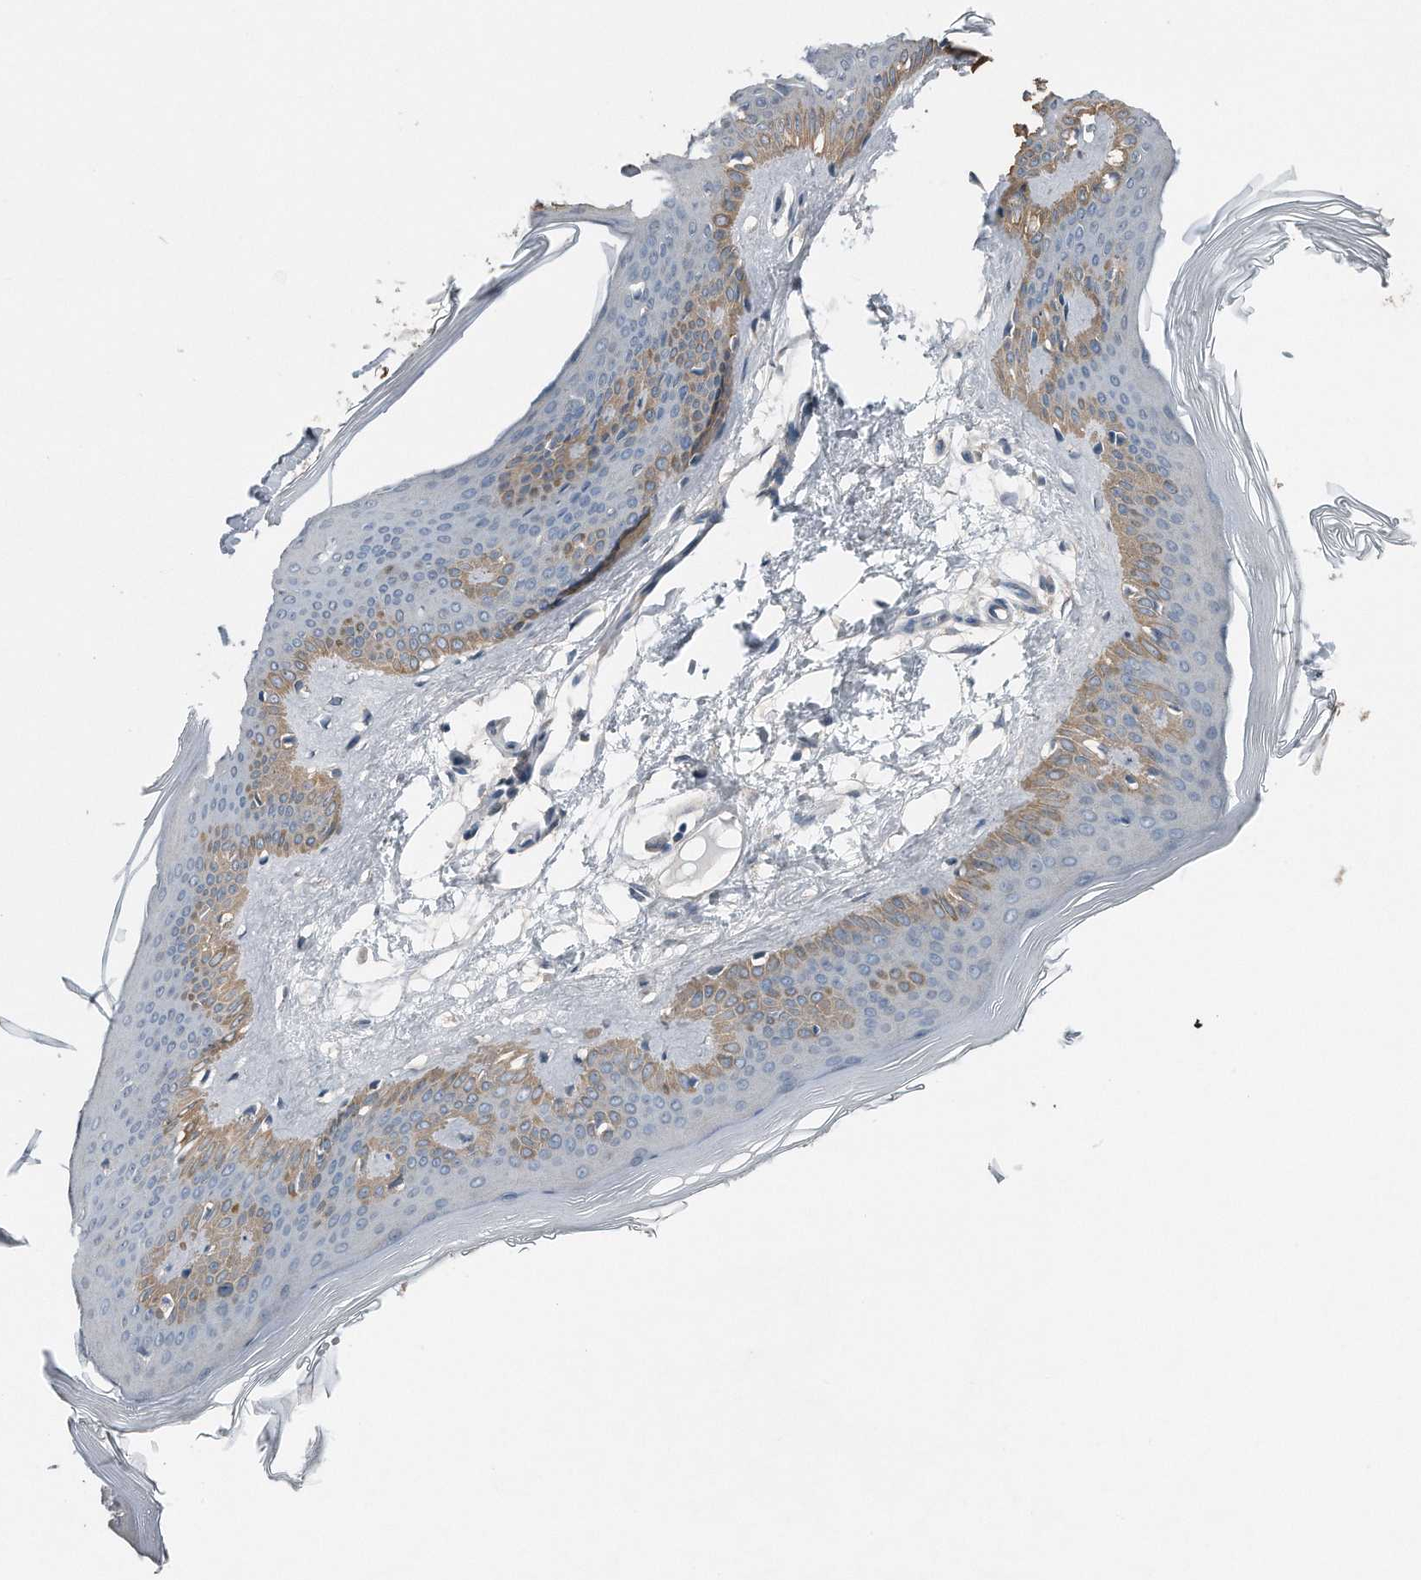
{"staining": {"intensity": "negative", "quantity": "none", "location": "none"}, "tissue": "skin", "cell_type": "Fibroblasts", "image_type": "normal", "snomed": [{"axis": "morphology", "description": "Normal tissue, NOS"}, {"axis": "topography", "description": "Skin"}], "caption": "Fibroblasts are negative for brown protein staining in normal skin. (DAB IHC visualized using brightfield microscopy, high magnification).", "gene": "YRDC", "patient": {"sex": "female", "age": 27}}